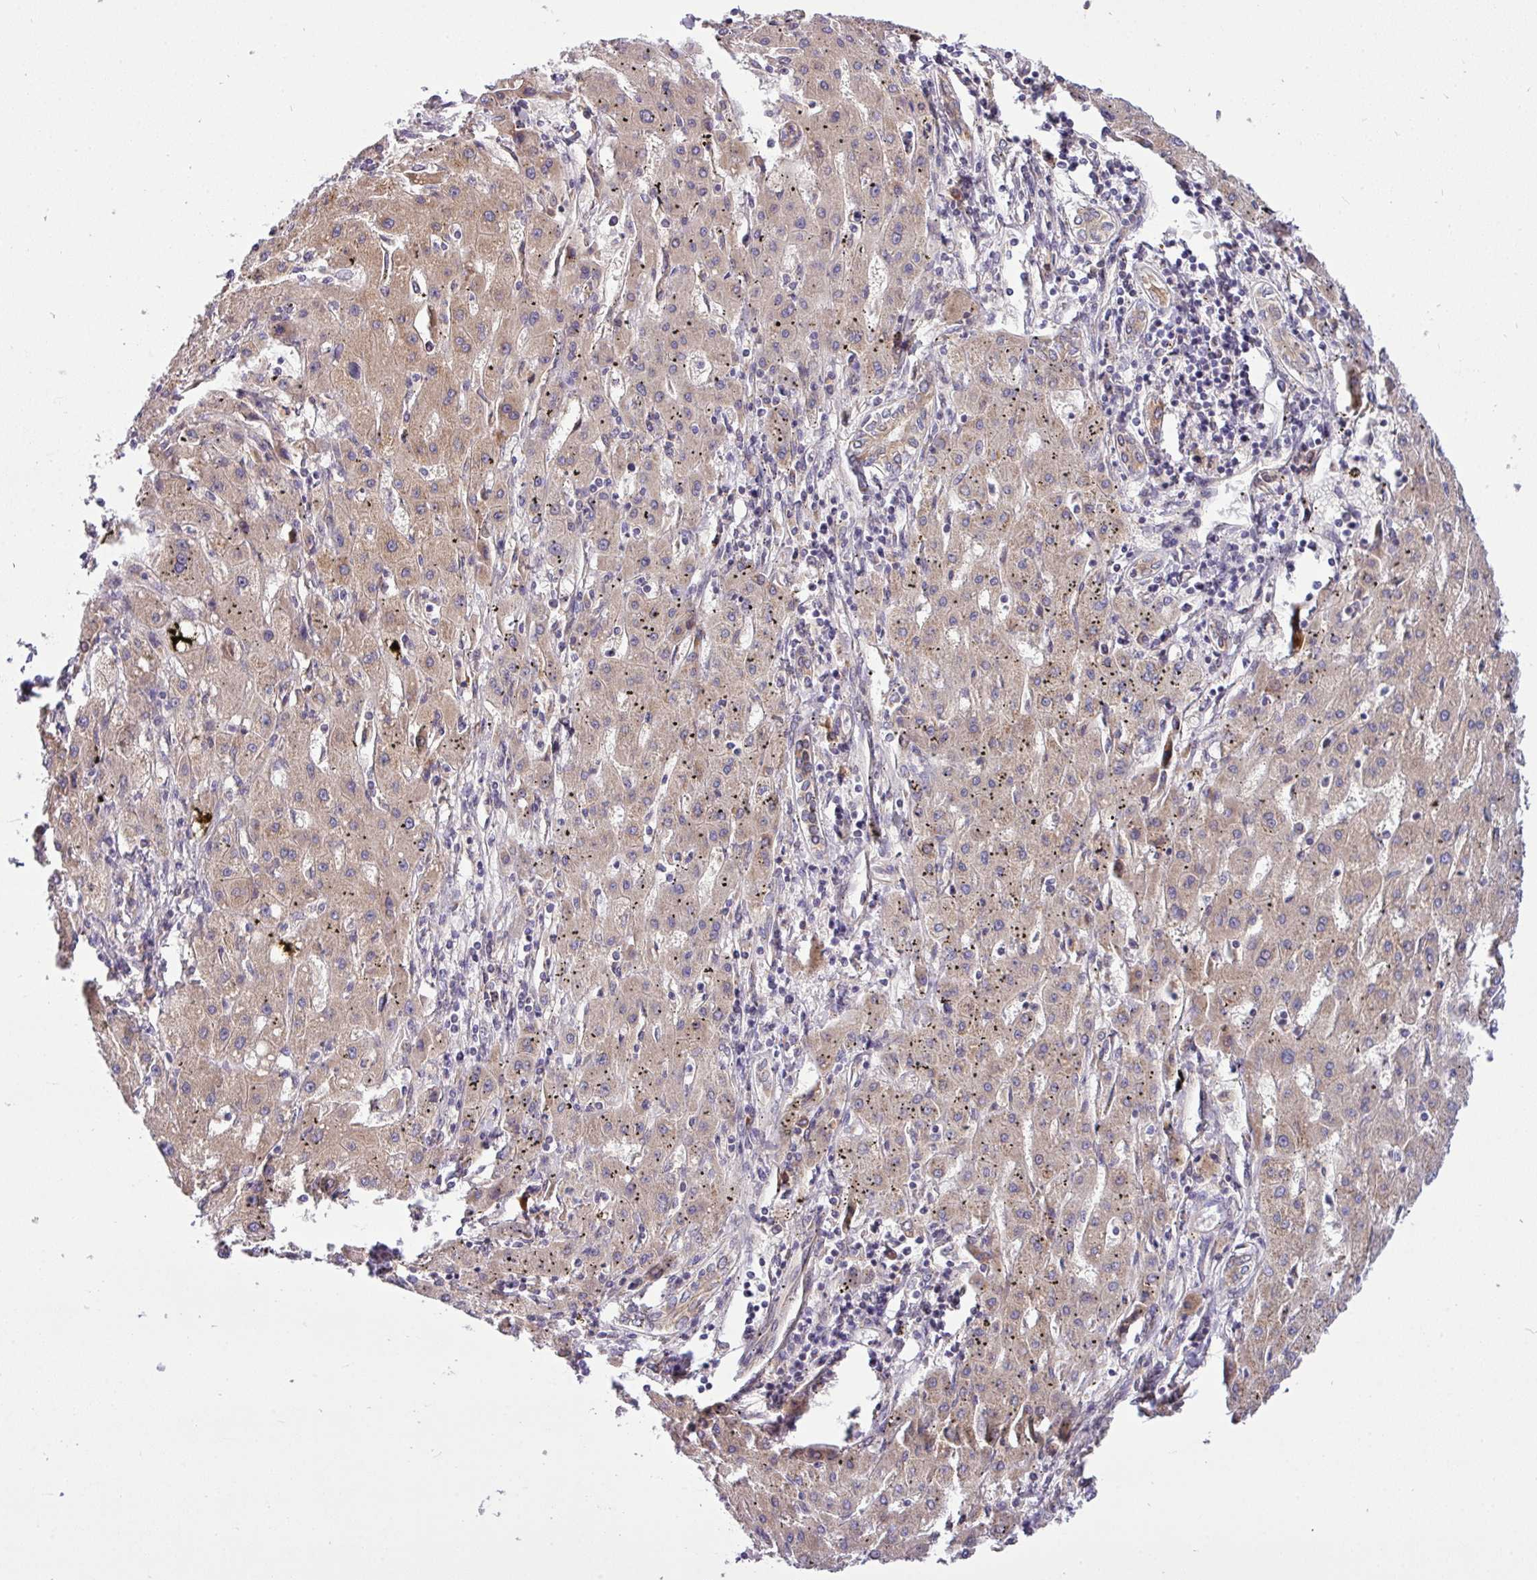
{"staining": {"intensity": "weak", "quantity": ">75%", "location": "cytoplasmic/membranous"}, "tissue": "liver cancer", "cell_type": "Tumor cells", "image_type": "cancer", "snomed": [{"axis": "morphology", "description": "Carcinoma, Hepatocellular, NOS"}, {"axis": "topography", "description": "Liver"}], "caption": "Liver hepatocellular carcinoma was stained to show a protein in brown. There is low levels of weak cytoplasmic/membranous positivity in approximately >75% of tumor cells. (DAB IHC, brown staining for protein, blue staining for nuclei).", "gene": "TM2D2", "patient": {"sex": "male", "age": 72}}